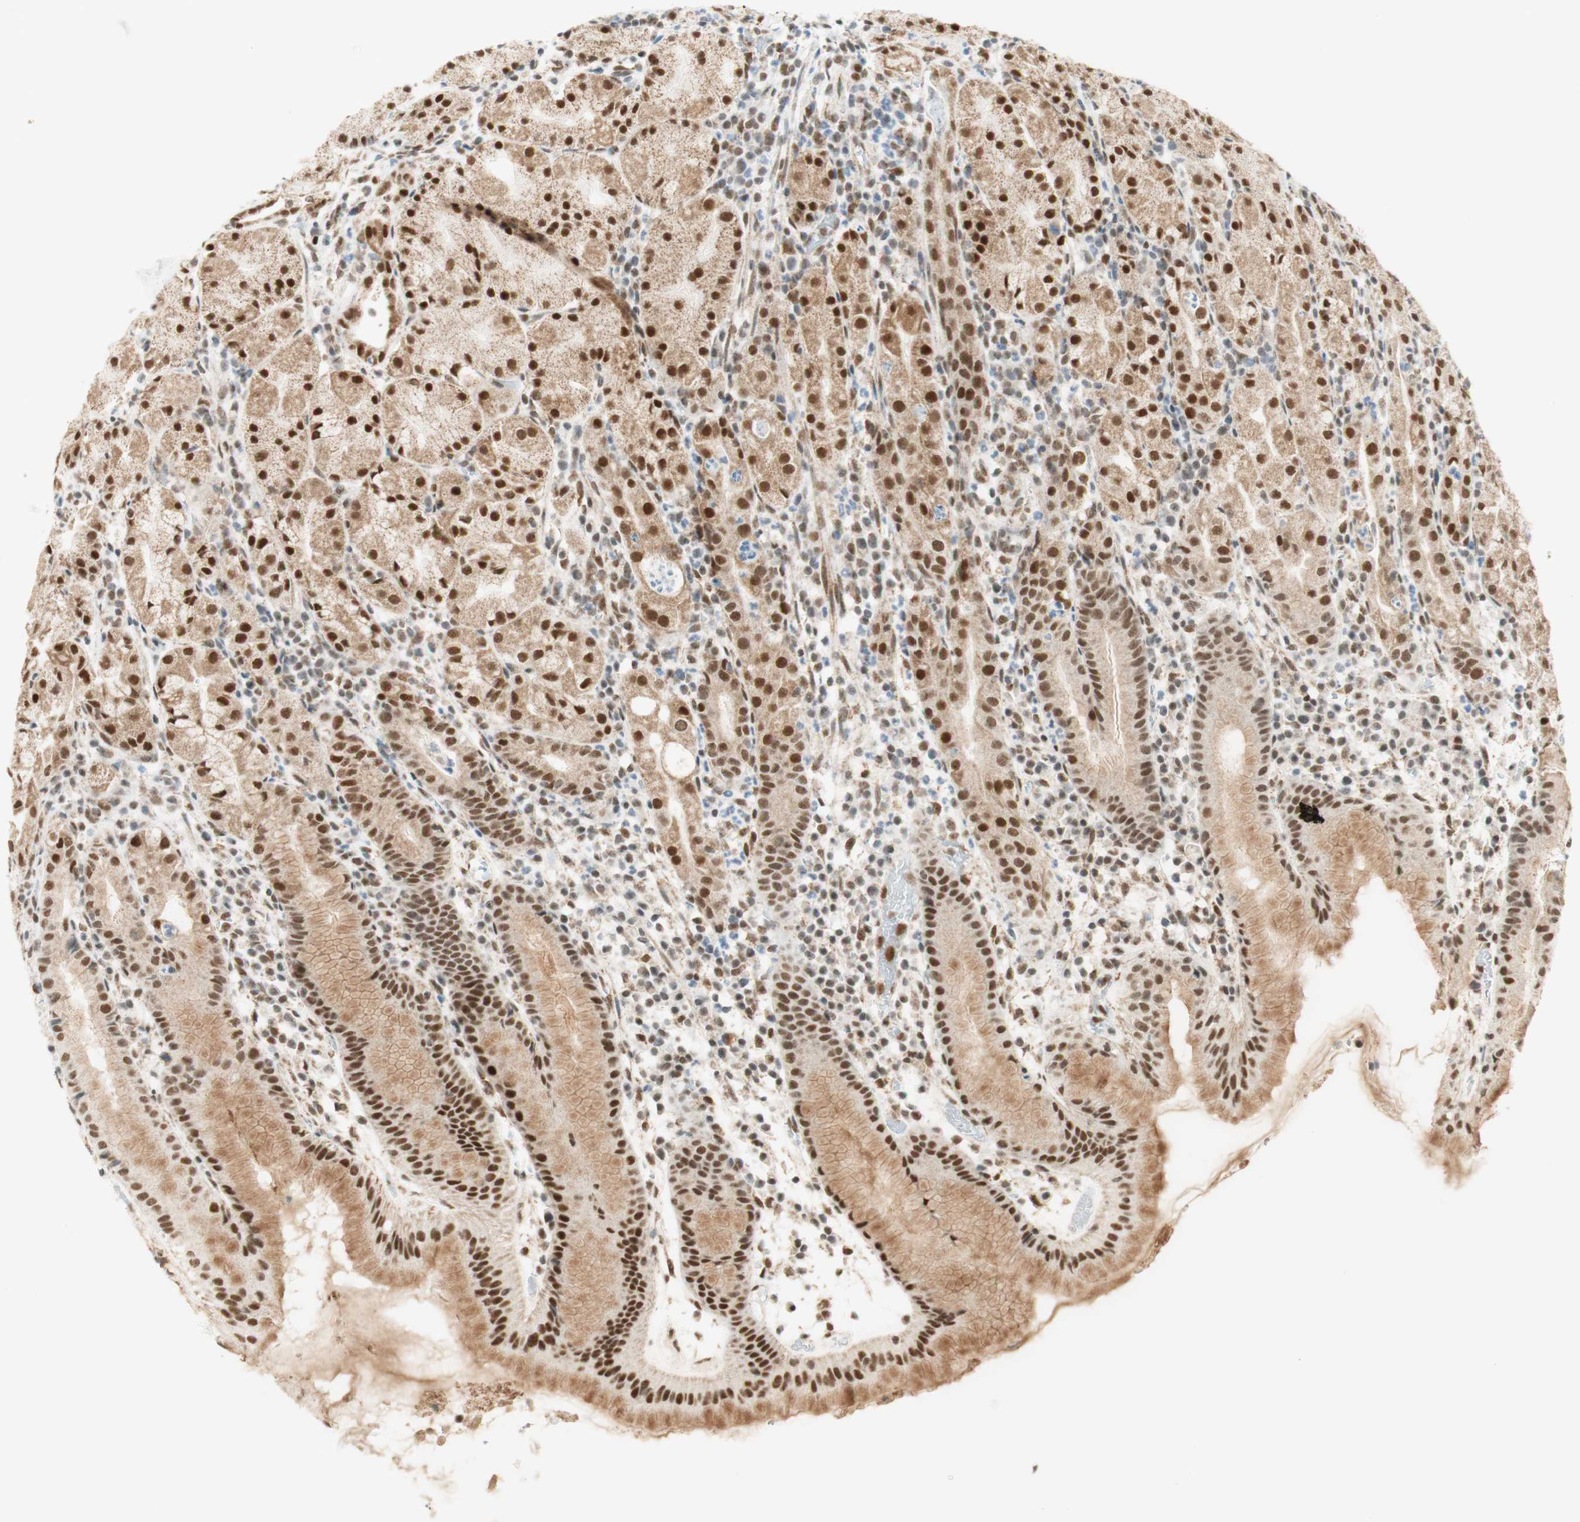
{"staining": {"intensity": "moderate", "quantity": ">75%", "location": "cytoplasmic/membranous,nuclear"}, "tissue": "stomach", "cell_type": "Glandular cells", "image_type": "normal", "snomed": [{"axis": "morphology", "description": "Normal tissue, NOS"}, {"axis": "topography", "description": "Stomach"}, {"axis": "topography", "description": "Stomach, lower"}], "caption": "Moderate cytoplasmic/membranous,nuclear expression for a protein is appreciated in approximately >75% of glandular cells of unremarkable stomach using IHC.", "gene": "ZNF782", "patient": {"sex": "female", "age": 75}}